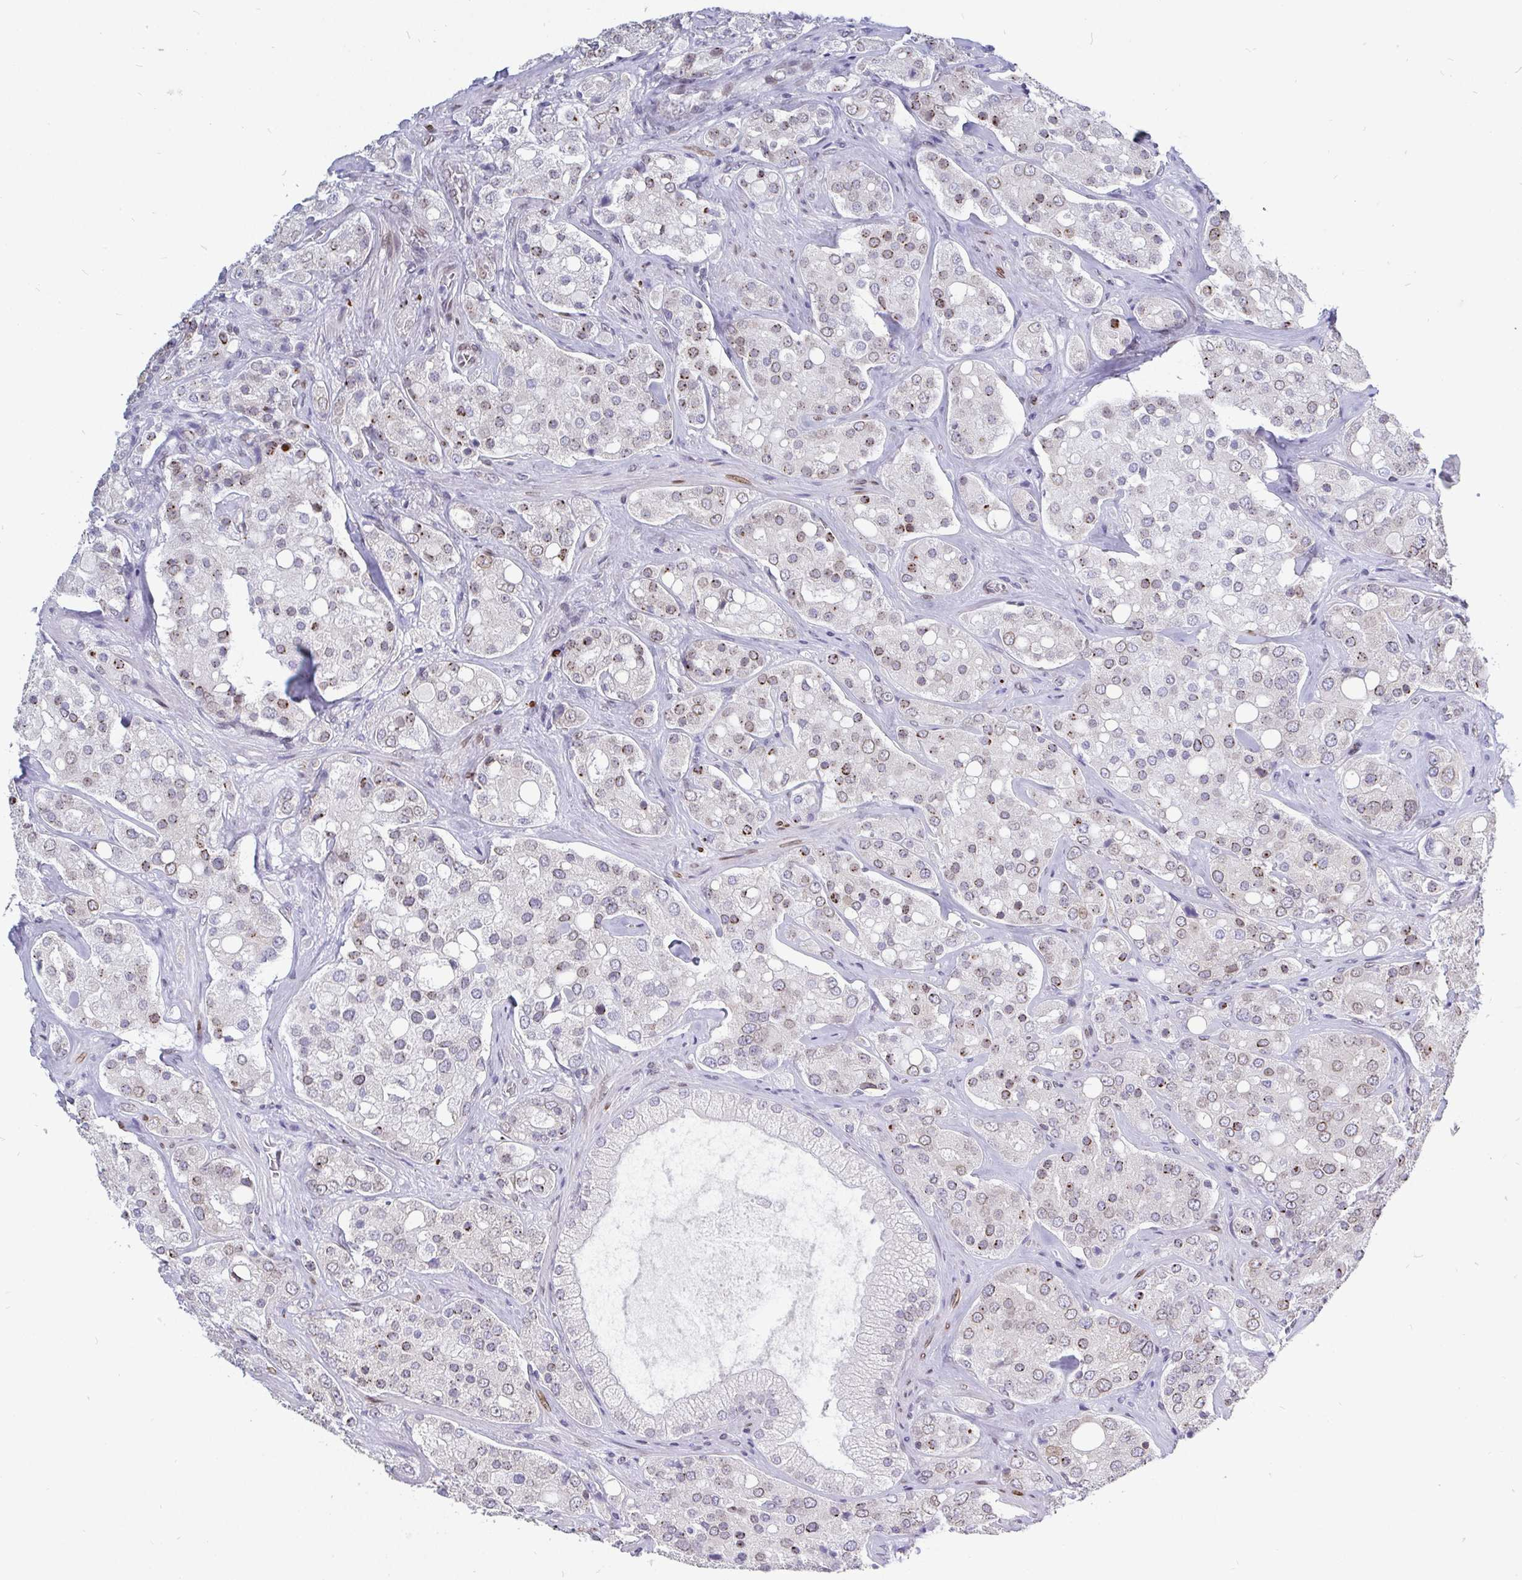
{"staining": {"intensity": "moderate", "quantity": "25%-75%", "location": "cytoplasmic/membranous,nuclear"}, "tissue": "prostate cancer", "cell_type": "Tumor cells", "image_type": "cancer", "snomed": [{"axis": "morphology", "description": "Adenocarcinoma, High grade"}, {"axis": "topography", "description": "Prostate"}], "caption": "Immunohistochemical staining of human prostate cancer (adenocarcinoma (high-grade)) reveals moderate cytoplasmic/membranous and nuclear protein staining in approximately 25%-75% of tumor cells. (Stains: DAB (3,3'-diaminobenzidine) in brown, nuclei in blue, Microscopy: brightfield microscopy at high magnification).", "gene": "EMD", "patient": {"sex": "male", "age": 67}}